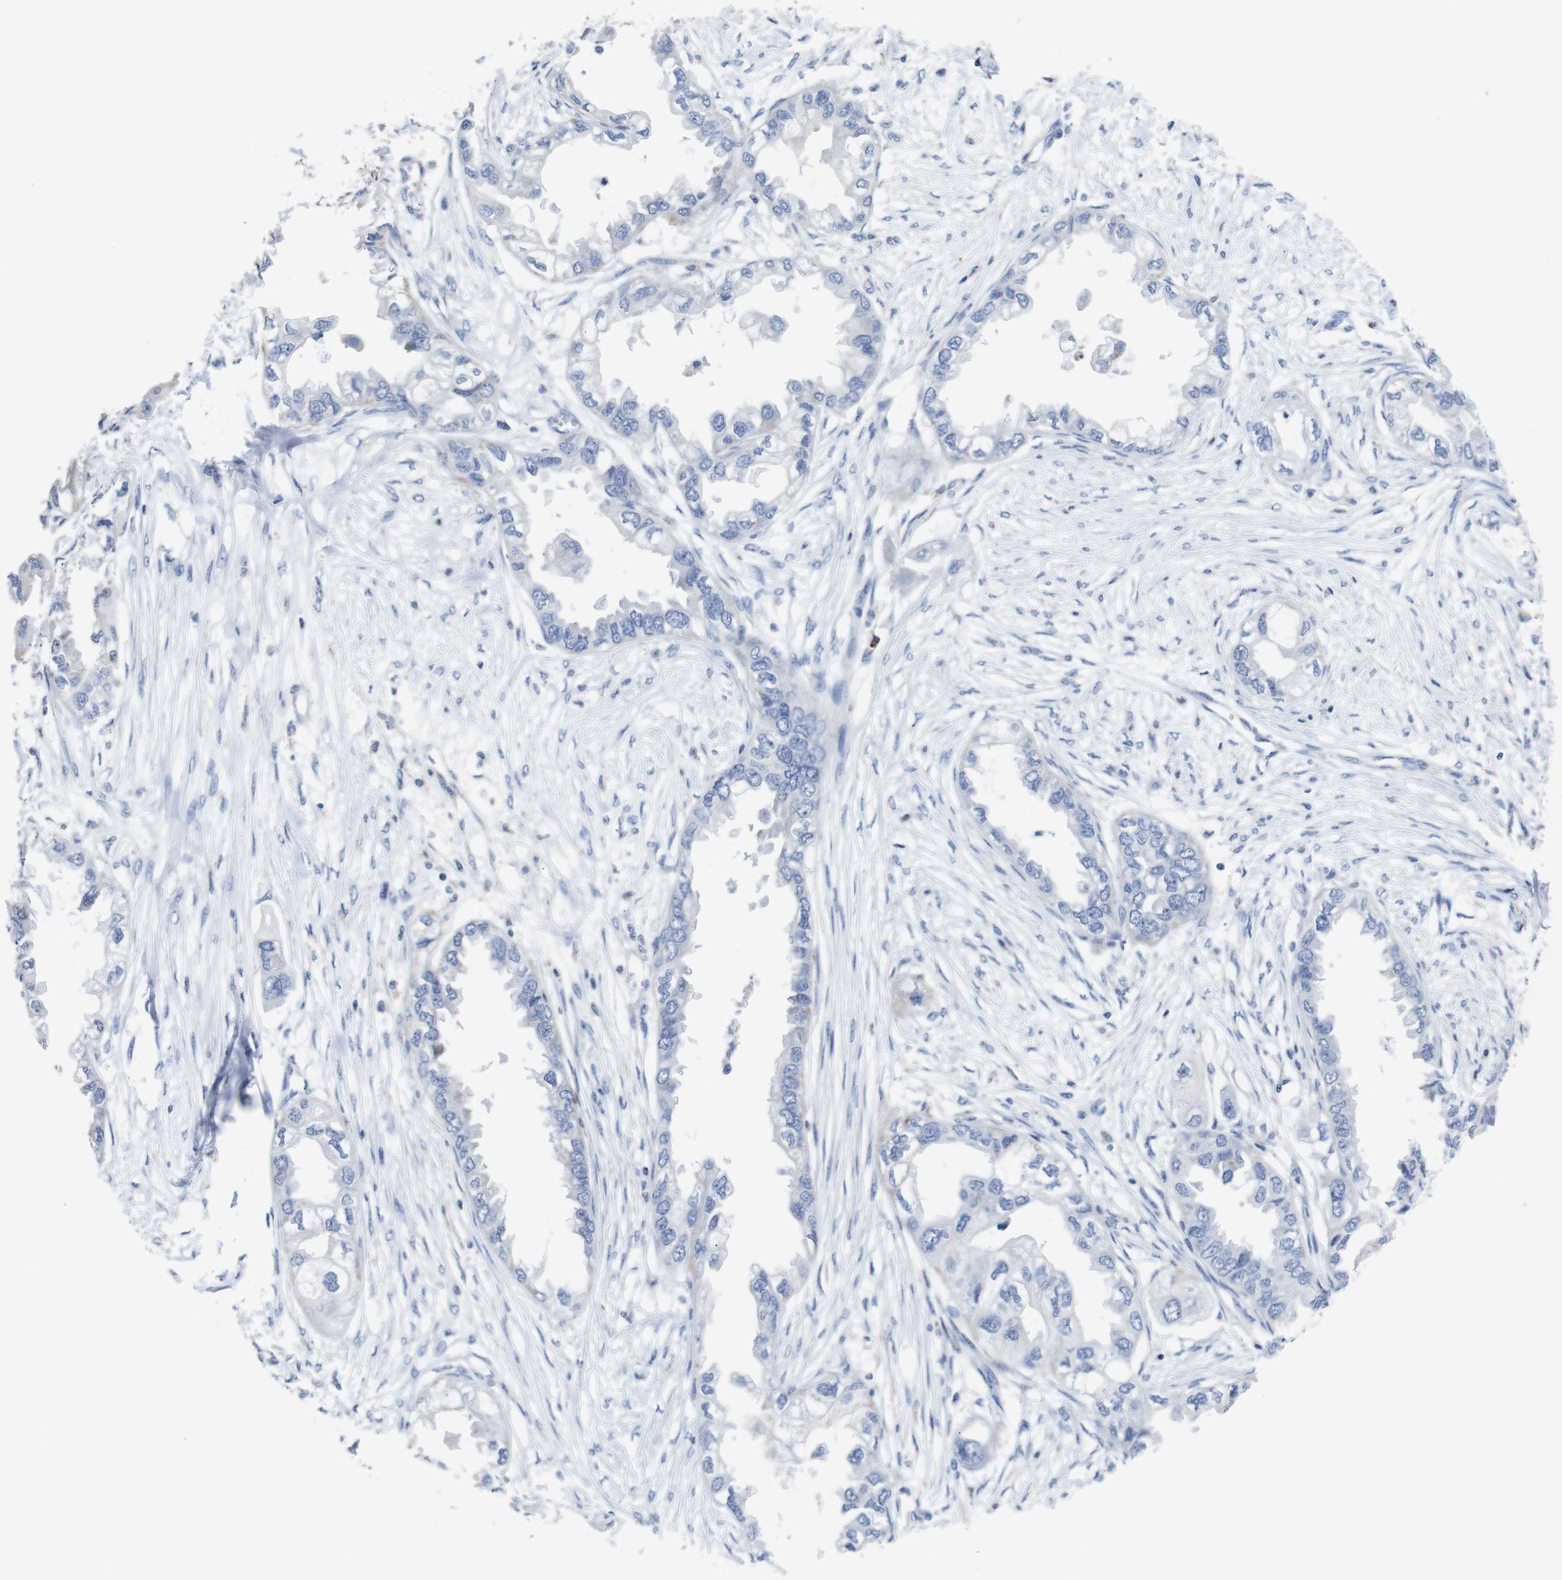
{"staining": {"intensity": "negative", "quantity": "none", "location": "none"}, "tissue": "endometrial cancer", "cell_type": "Tumor cells", "image_type": "cancer", "snomed": [{"axis": "morphology", "description": "Adenocarcinoma, NOS"}, {"axis": "topography", "description": "Endometrium"}], "caption": "IHC photomicrograph of endometrial cancer stained for a protein (brown), which demonstrates no staining in tumor cells.", "gene": "MAOA", "patient": {"sex": "female", "age": 67}}